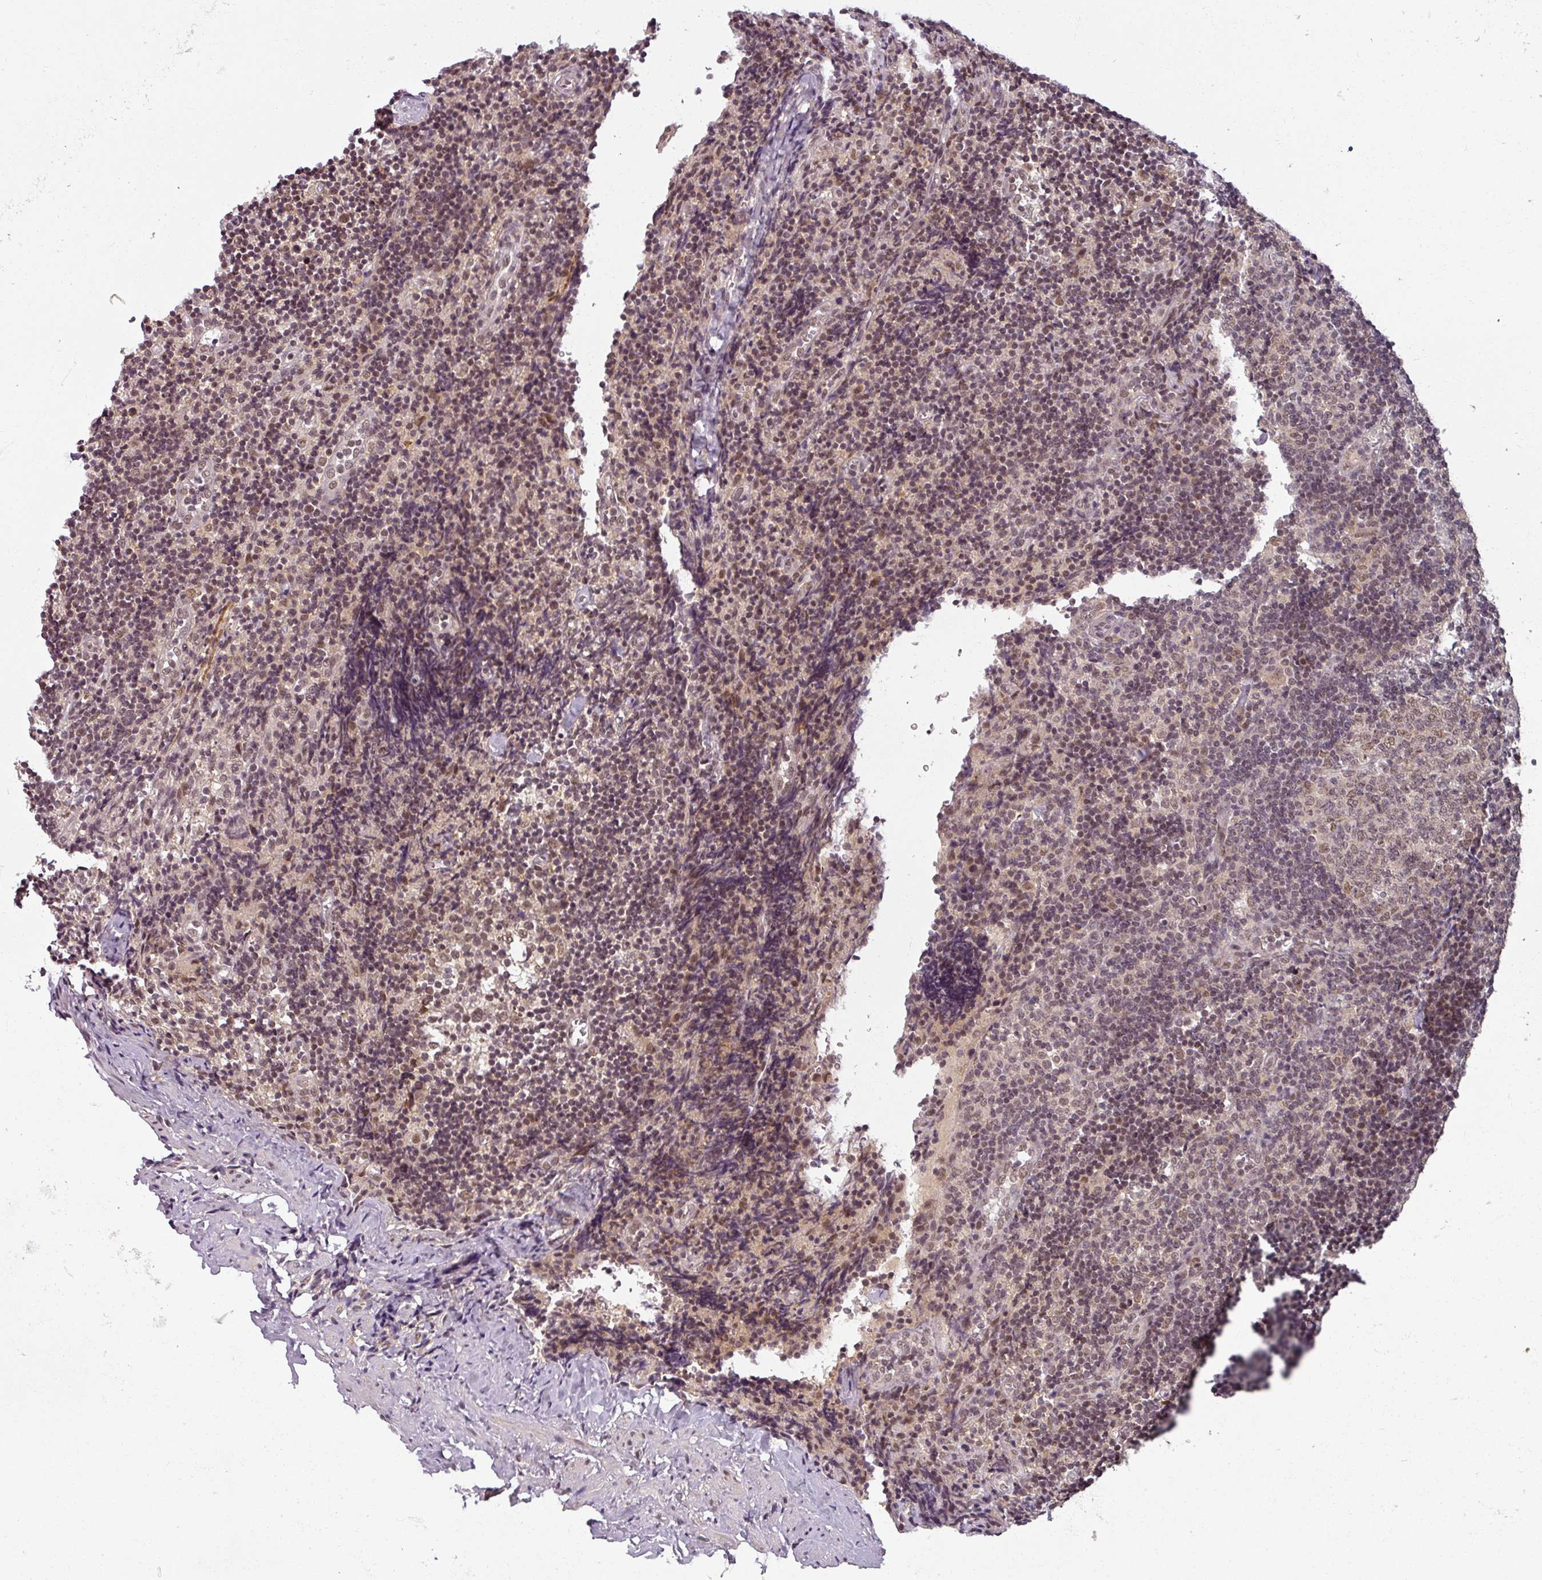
{"staining": {"intensity": "moderate", "quantity": "25%-75%", "location": "nuclear"}, "tissue": "lymph node", "cell_type": "Germinal center cells", "image_type": "normal", "snomed": [{"axis": "morphology", "description": "Normal tissue, NOS"}, {"axis": "topography", "description": "Lymph node"}], "caption": "Approximately 25%-75% of germinal center cells in normal lymph node display moderate nuclear protein expression as visualized by brown immunohistochemical staining.", "gene": "POLR2G", "patient": {"sex": "female", "age": 52}}